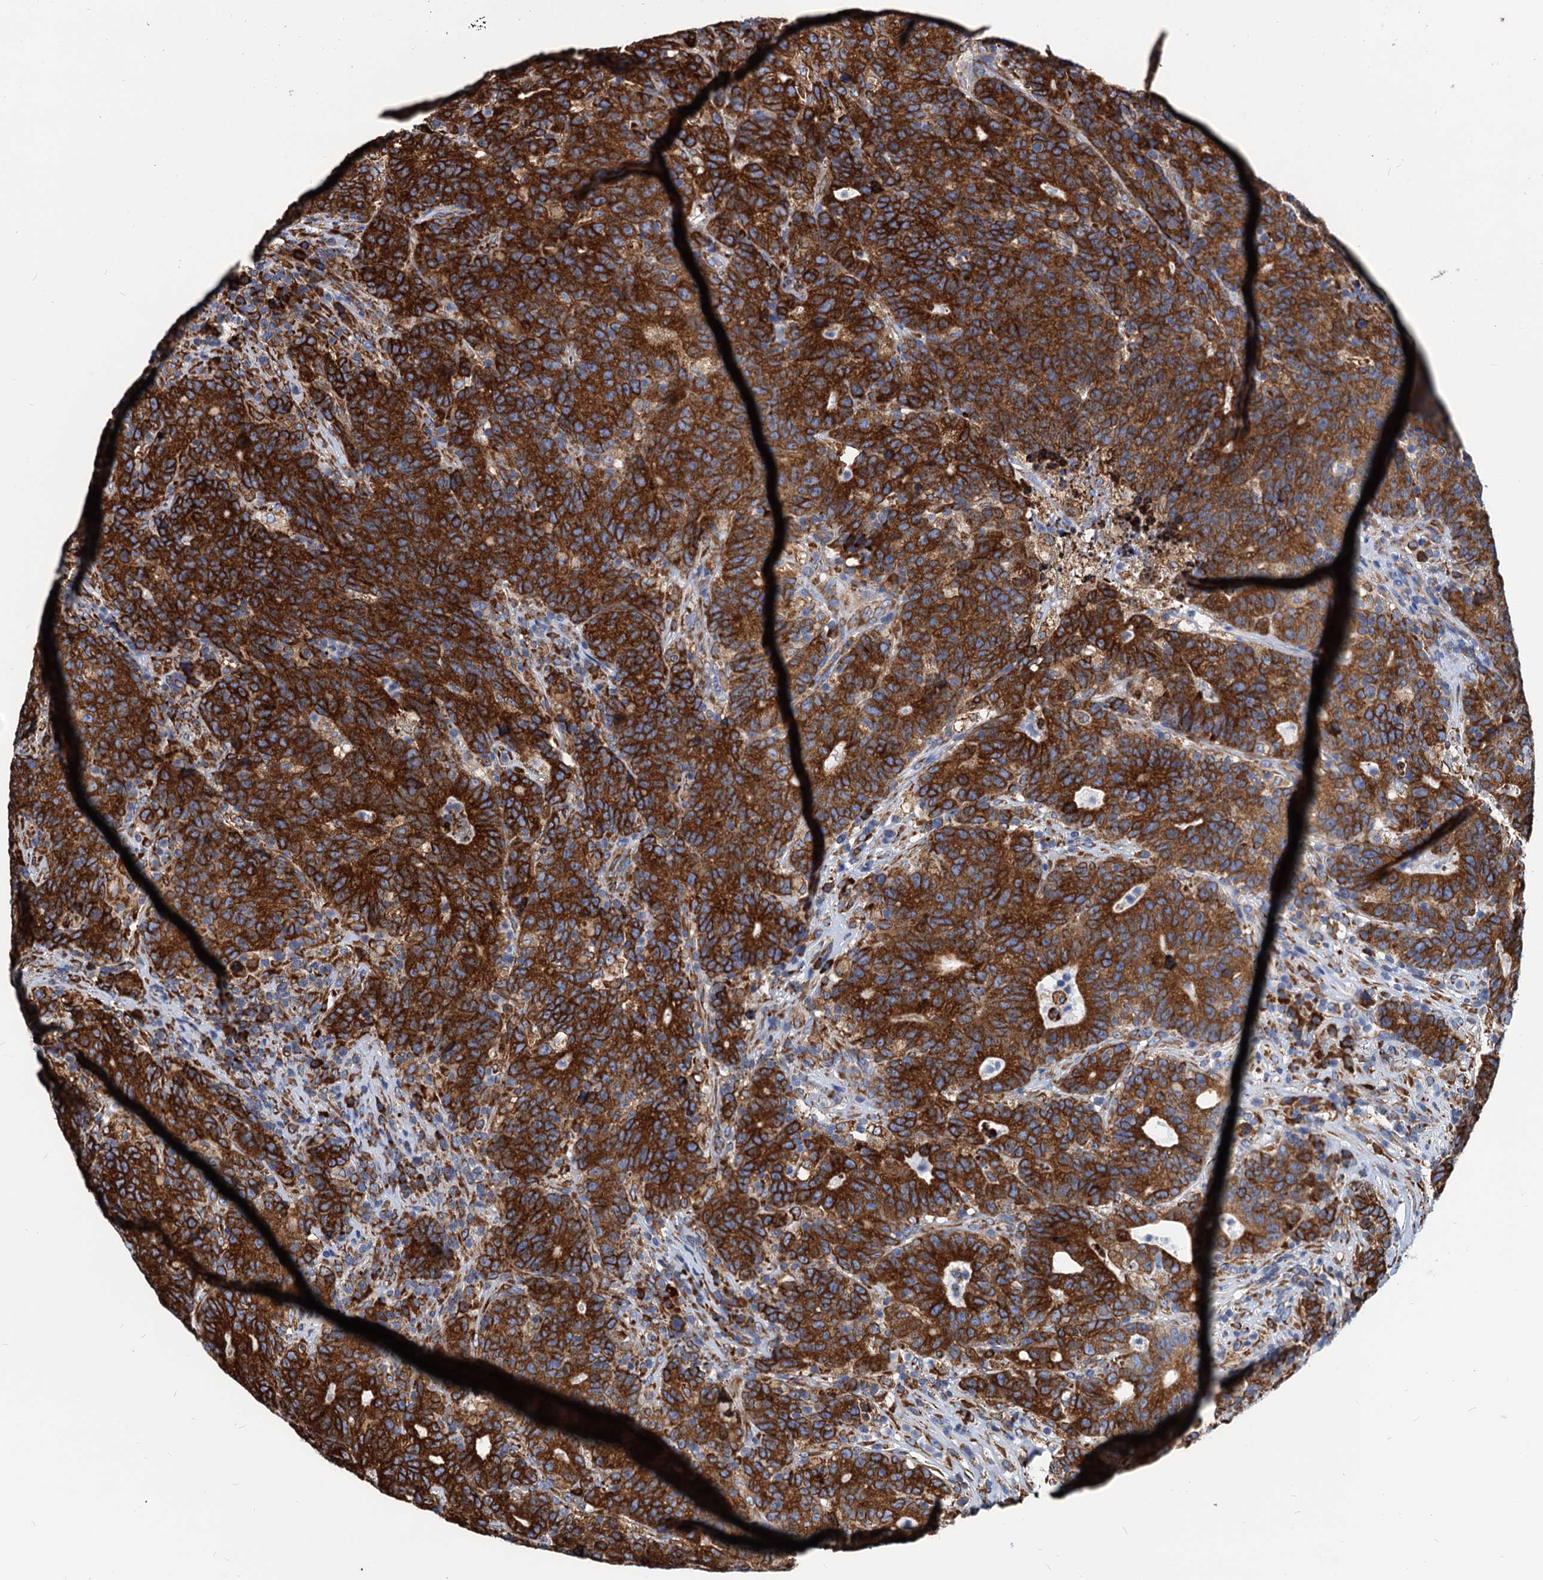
{"staining": {"intensity": "strong", "quantity": ">75%", "location": "cytoplasmic/membranous"}, "tissue": "colorectal cancer", "cell_type": "Tumor cells", "image_type": "cancer", "snomed": [{"axis": "morphology", "description": "Adenocarcinoma, NOS"}, {"axis": "topography", "description": "Colon"}], "caption": "This image demonstrates adenocarcinoma (colorectal) stained with immunohistochemistry (IHC) to label a protein in brown. The cytoplasmic/membranous of tumor cells show strong positivity for the protein. Nuclei are counter-stained blue.", "gene": "HSPA5", "patient": {"sex": "female", "age": 75}}